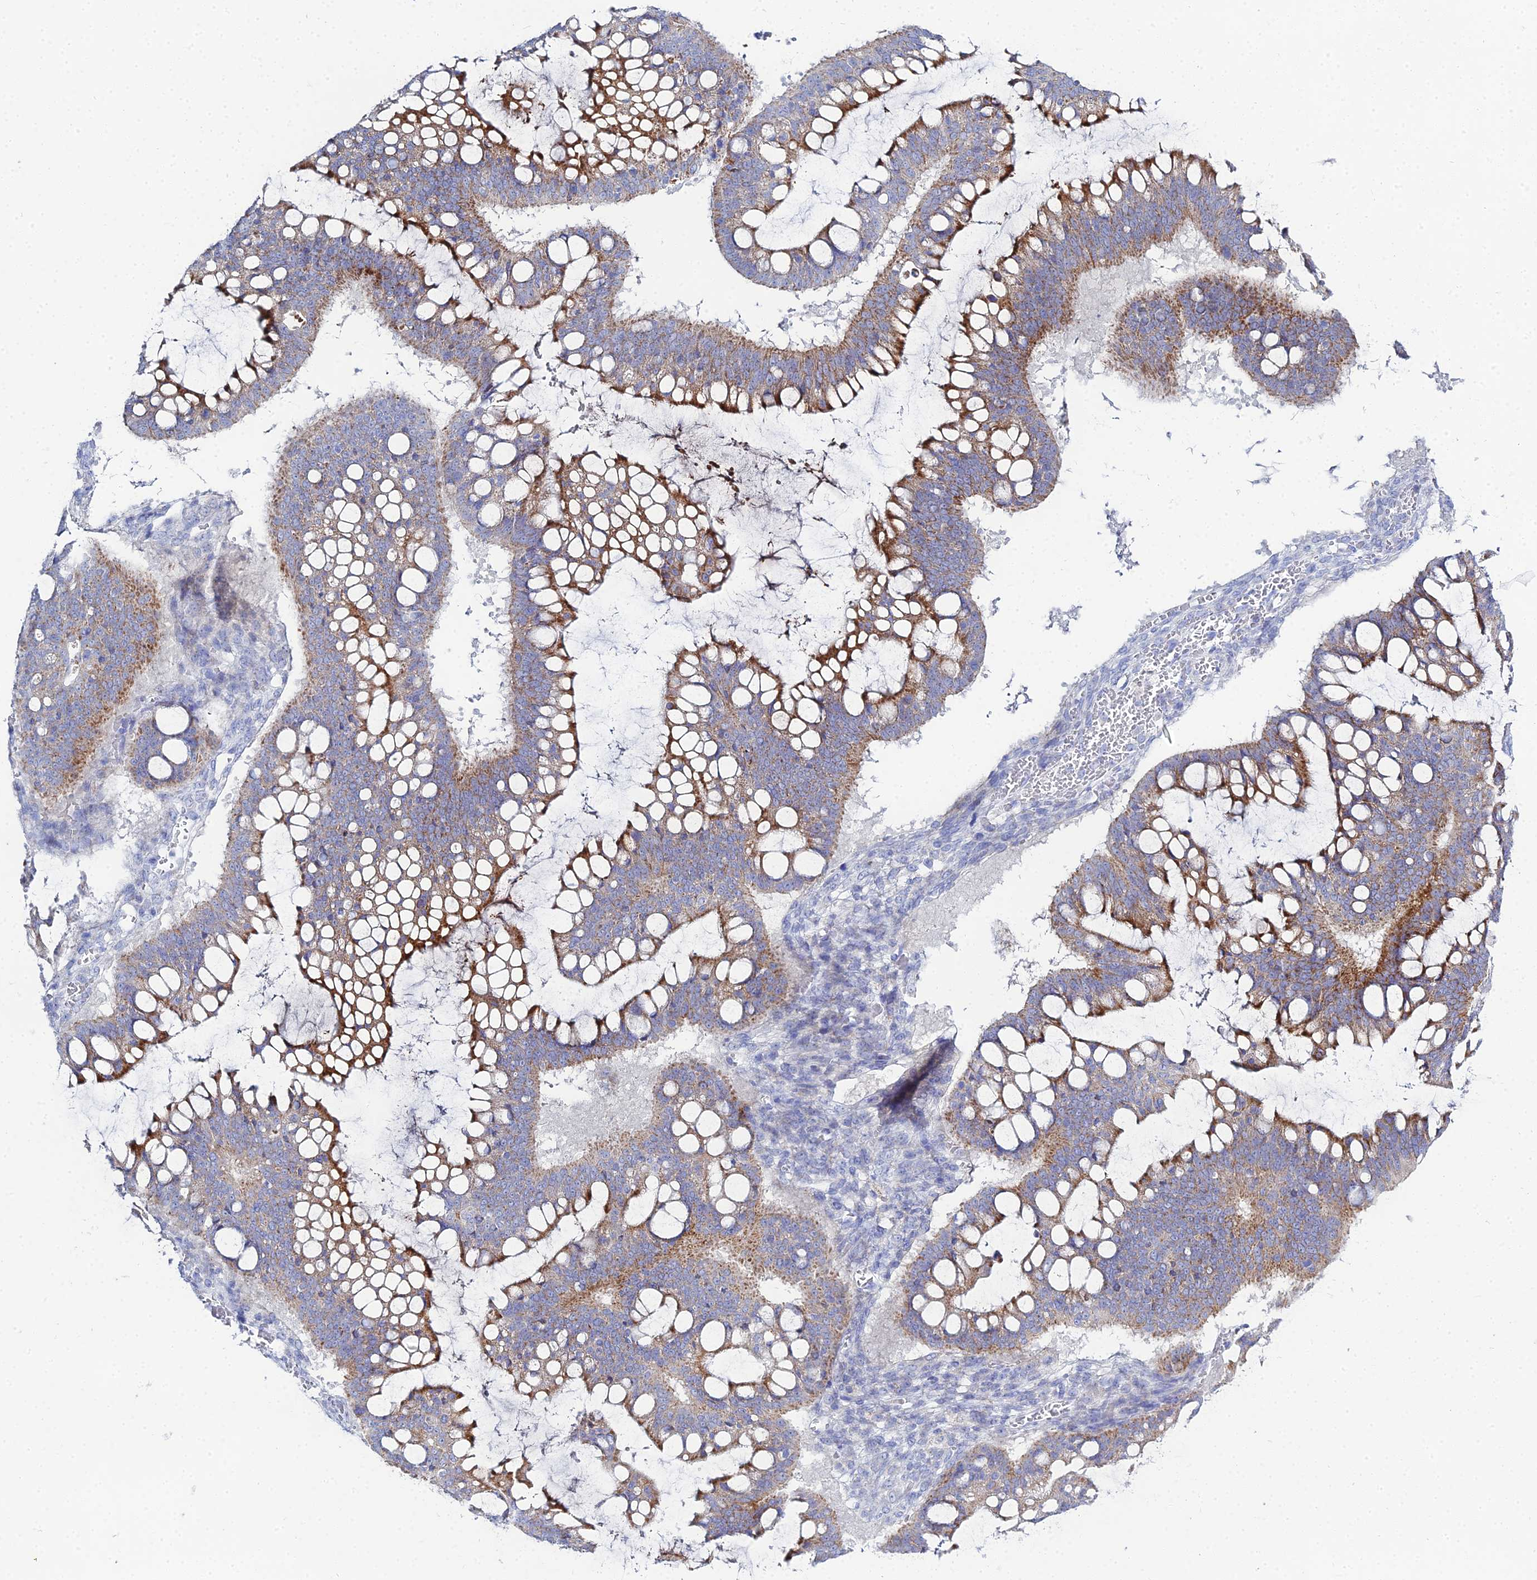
{"staining": {"intensity": "moderate", "quantity": ">75%", "location": "cytoplasmic/membranous"}, "tissue": "ovarian cancer", "cell_type": "Tumor cells", "image_type": "cancer", "snomed": [{"axis": "morphology", "description": "Cystadenocarcinoma, mucinous, NOS"}, {"axis": "topography", "description": "Ovary"}], "caption": "This is an image of IHC staining of ovarian mucinous cystadenocarcinoma, which shows moderate expression in the cytoplasmic/membranous of tumor cells.", "gene": "DHX34", "patient": {"sex": "female", "age": 73}}